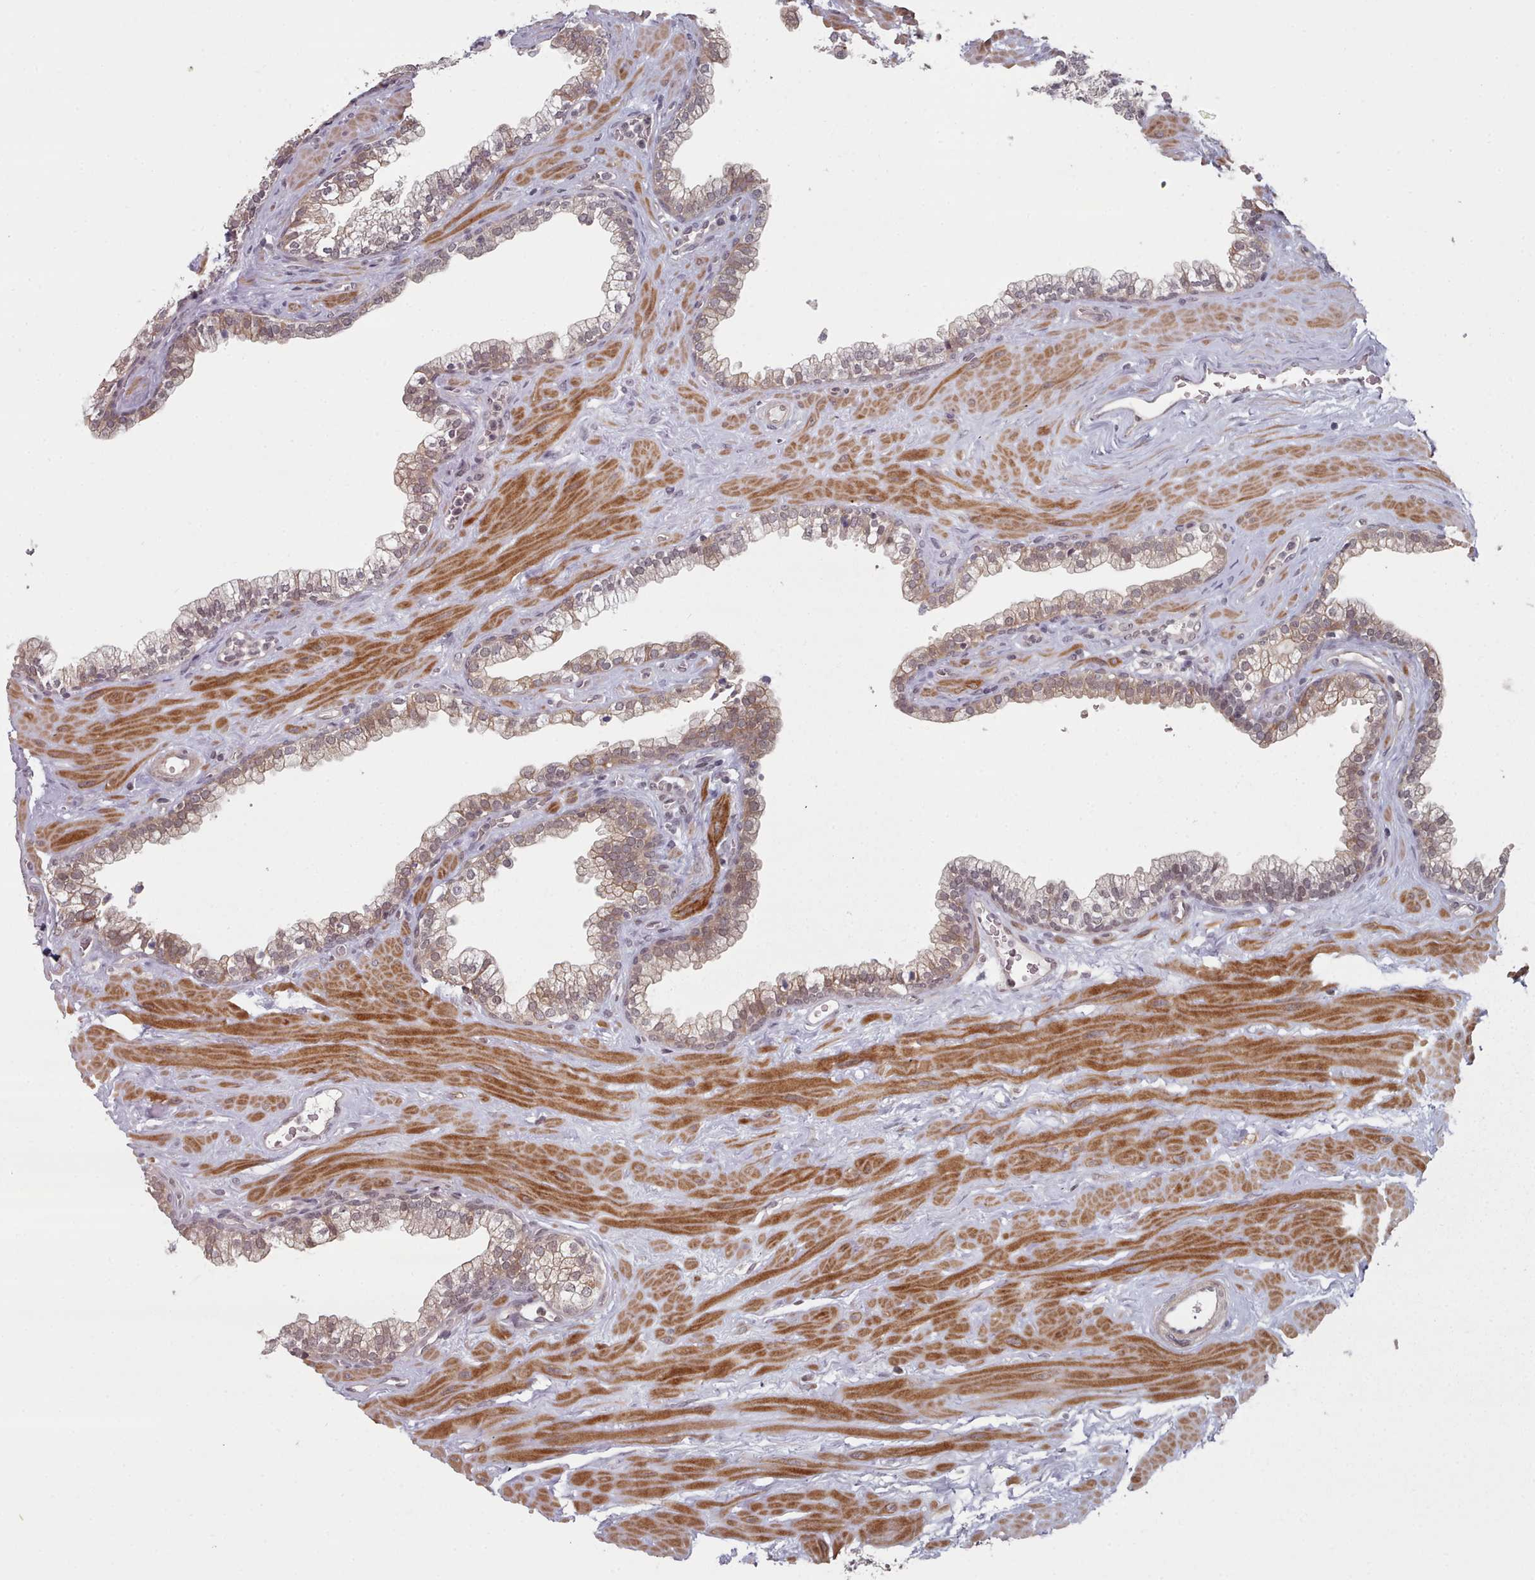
{"staining": {"intensity": "weak", "quantity": "25%-75%", "location": "cytoplasmic/membranous"}, "tissue": "prostate", "cell_type": "Glandular cells", "image_type": "normal", "snomed": [{"axis": "morphology", "description": "Normal tissue, NOS"}, {"axis": "morphology", "description": "Urothelial carcinoma, Low grade"}, {"axis": "topography", "description": "Urinary bladder"}, {"axis": "topography", "description": "Prostate"}], "caption": "A micrograph of human prostate stained for a protein demonstrates weak cytoplasmic/membranous brown staining in glandular cells.", "gene": "HYAL3", "patient": {"sex": "male", "age": 60}}